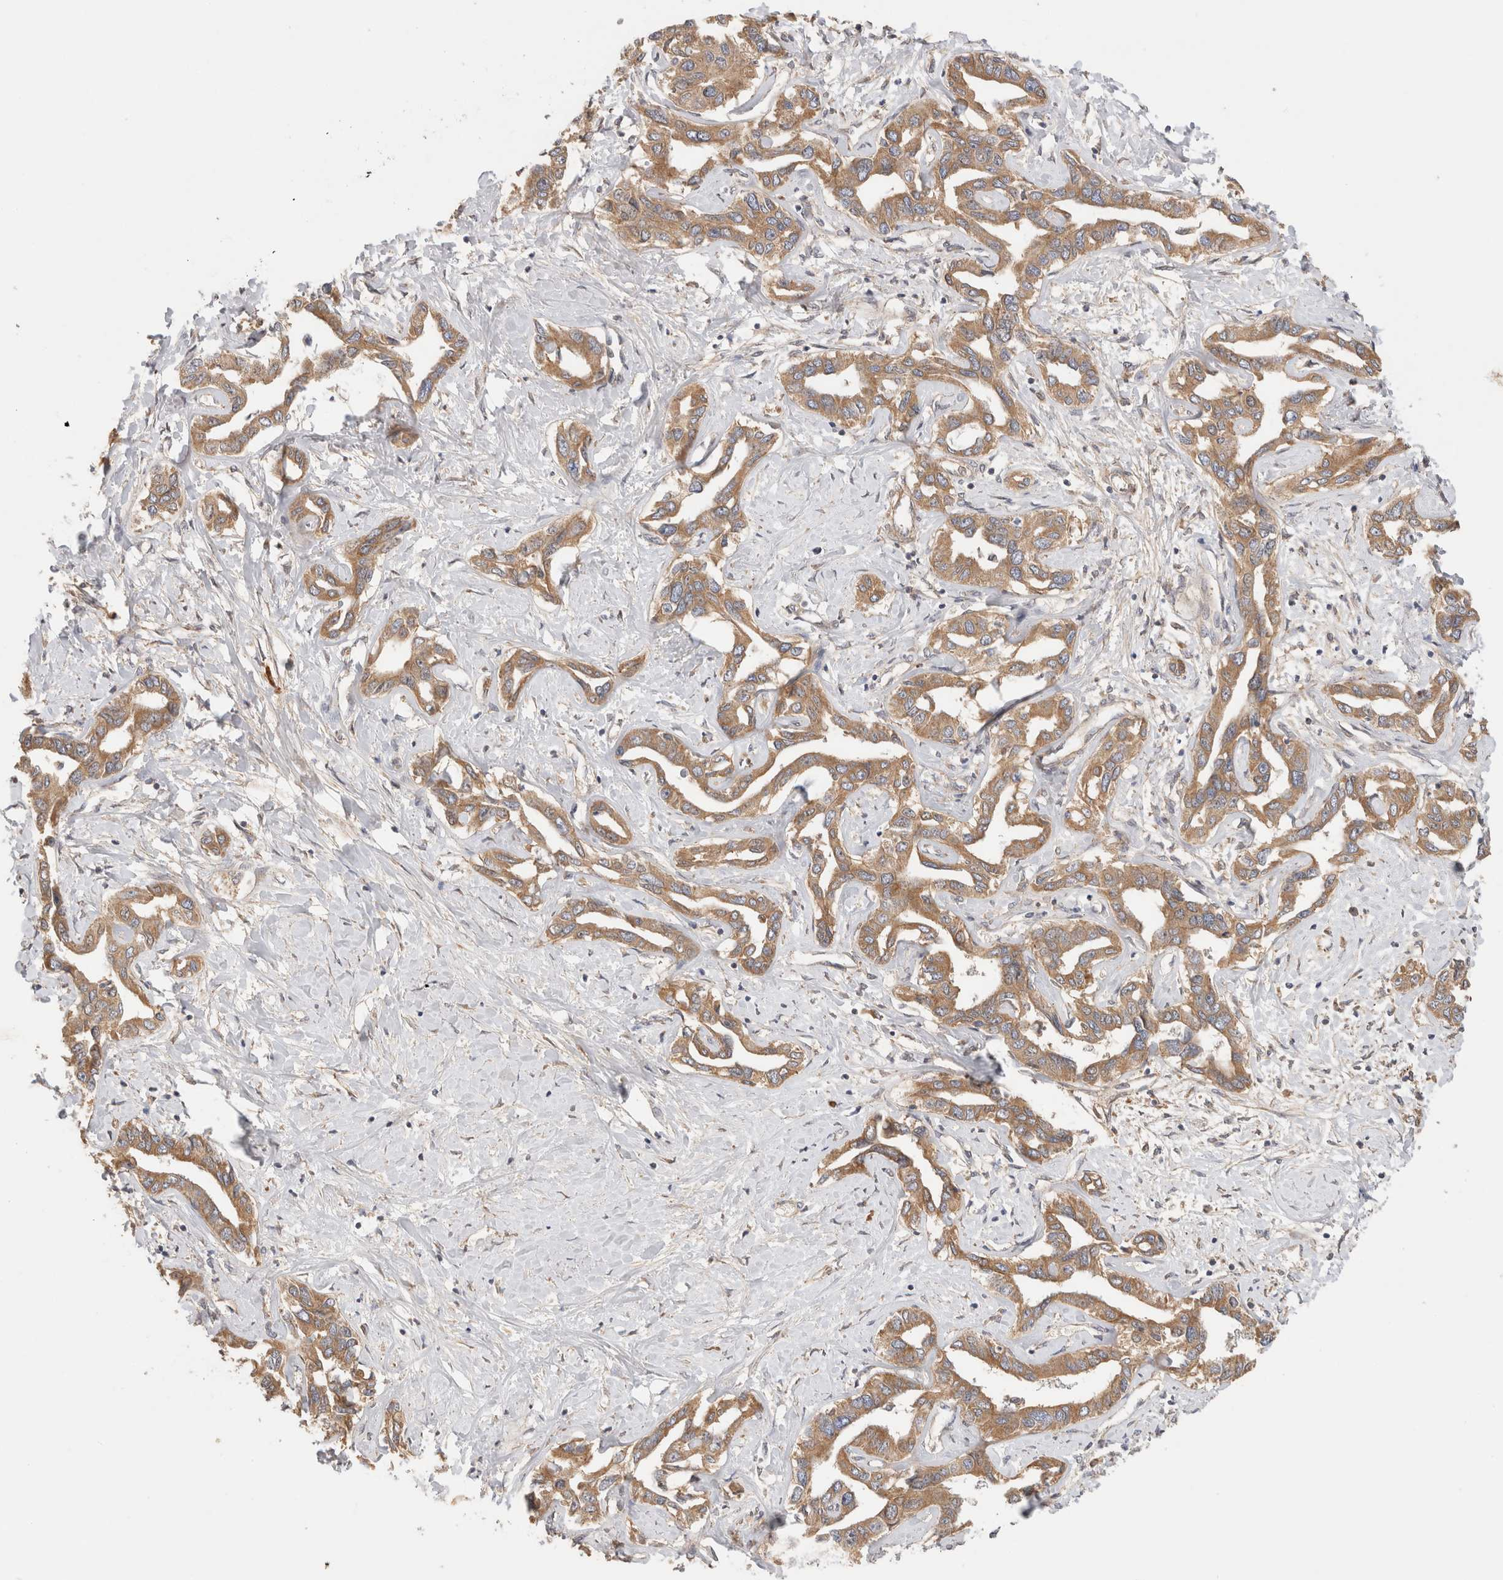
{"staining": {"intensity": "moderate", "quantity": ">75%", "location": "cytoplasmic/membranous"}, "tissue": "liver cancer", "cell_type": "Tumor cells", "image_type": "cancer", "snomed": [{"axis": "morphology", "description": "Cholangiocarcinoma"}, {"axis": "topography", "description": "Liver"}], "caption": "Immunohistochemical staining of liver cancer displays medium levels of moderate cytoplasmic/membranous positivity in approximately >75% of tumor cells.", "gene": "SGK3", "patient": {"sex": "male", "age": 59}}